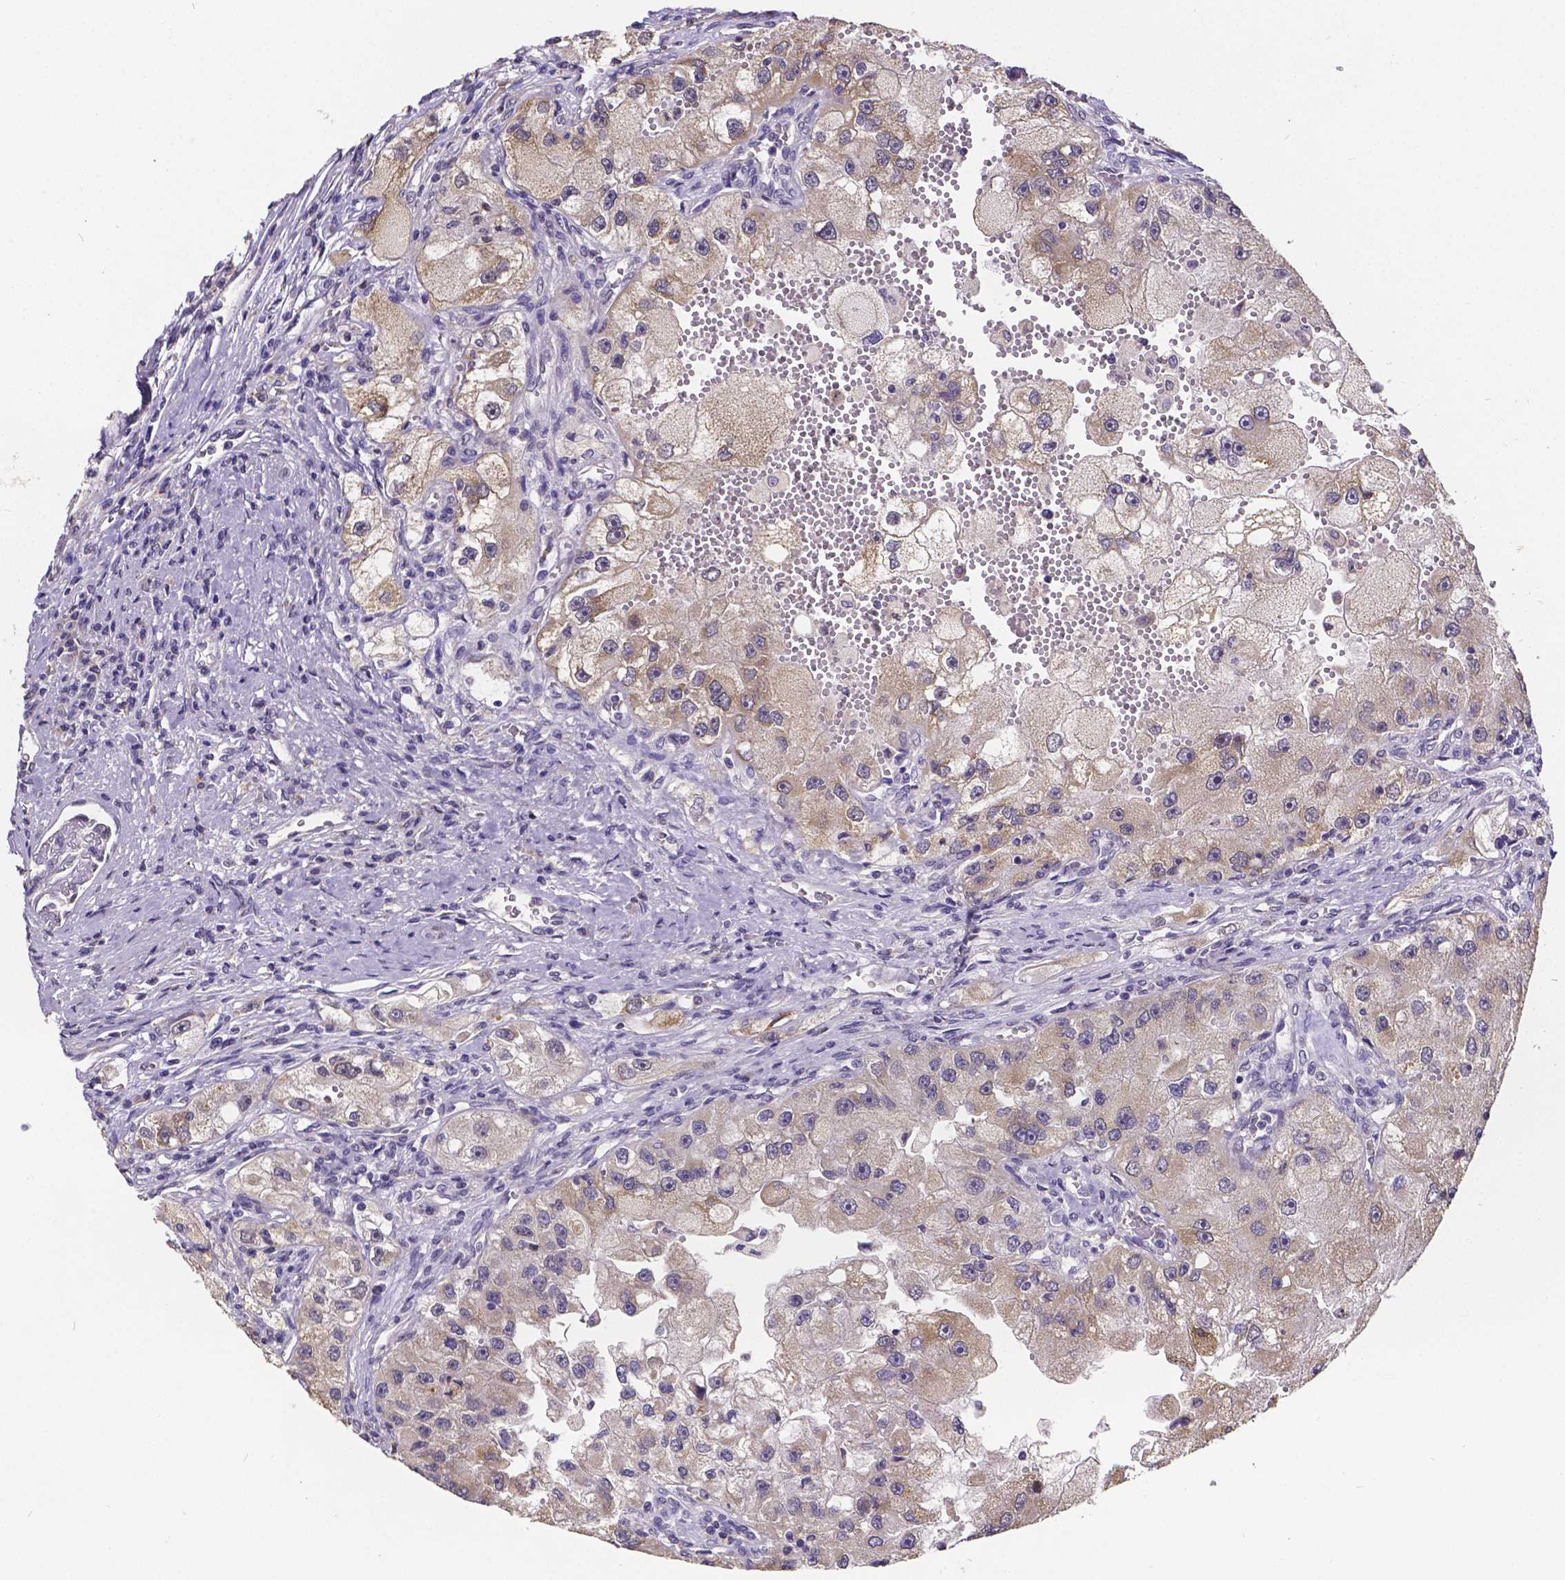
{"staining": {"intensity": "weak", "quantity": "25%-75%", "location": "cytoplasmic/membranous"}, "tissue": "renal cancer", "cell_type": "Tumor cells", "image_type": "cancer", "snomed": [{"axis": "morphology", "description": "Adenocarcinoma, NOS"}, {"axis": "topography", "description": "Kidney"}], "caption": "Protein staining of adenocarcinoma (renal) tissue shows weak cytoplasmic/membranous staining in about 25%-75% of tumor cells. The protein is stained brown, and the nuclei are stained in blue (DAB IHC with brightfield microscopy, high magnification).", "gene": "CTNNA2", "patient": {"sex": "male", "age": 63}}